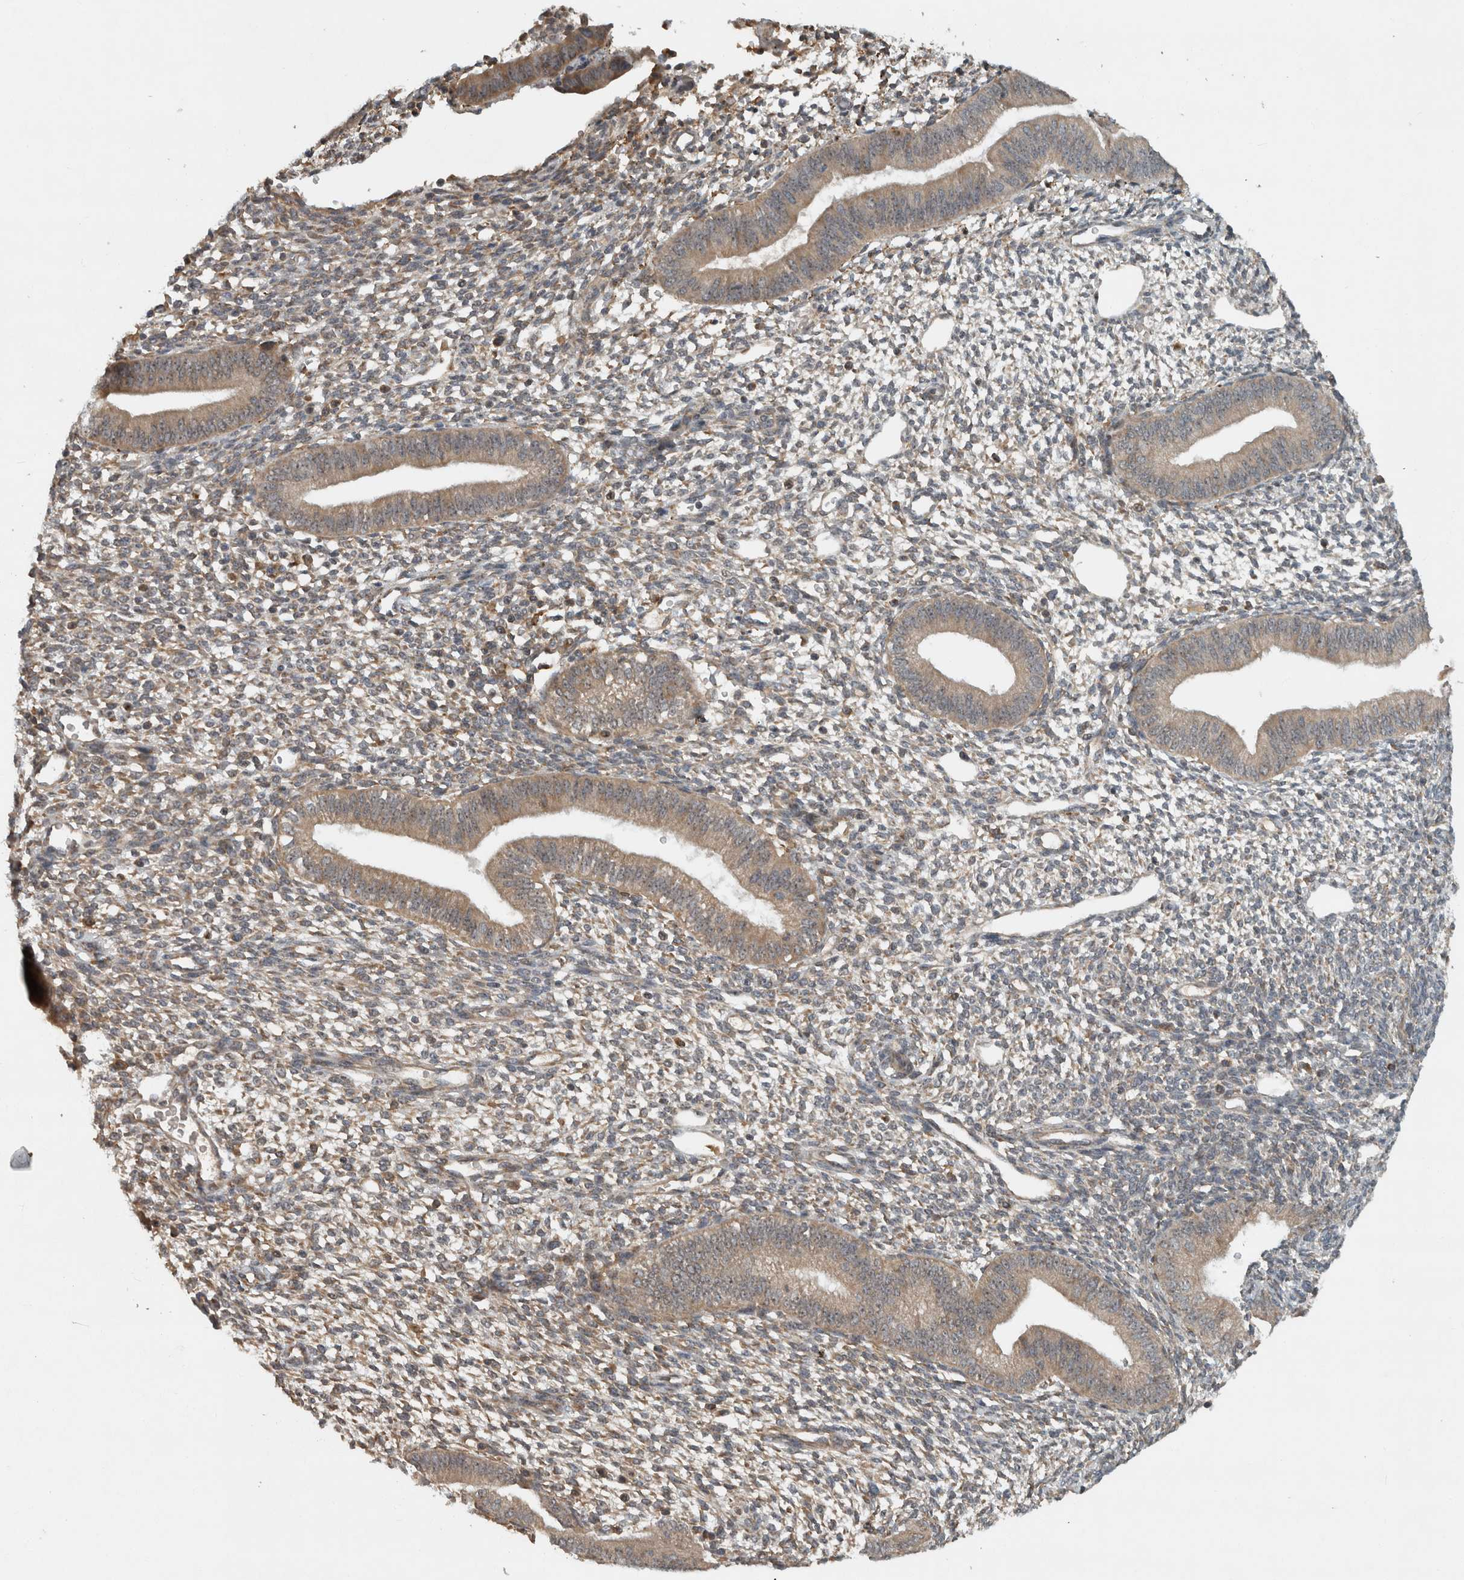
{"staining": {"intensity": "weak", "quantity": ">75%", "location": "cytoplasmic/membranous"}, "tissue": "endometrium", "cell_type": "Cells in endometrial stroma", "image_type": "normal", "snomed": [{"axis": "morphology", "description": "Normal tissue, NOS"}, {"axis": "topography", "description": "Endometrium"}], "caption": "About >75% of cells in endometrial stroma in normal human endometrium reveal weak cytoplasmic/membranous protein staining as visualized by brown immunohistochemical staining.", "gene": "GPR137B", "patient": {"sex": "female", "age": 46}}